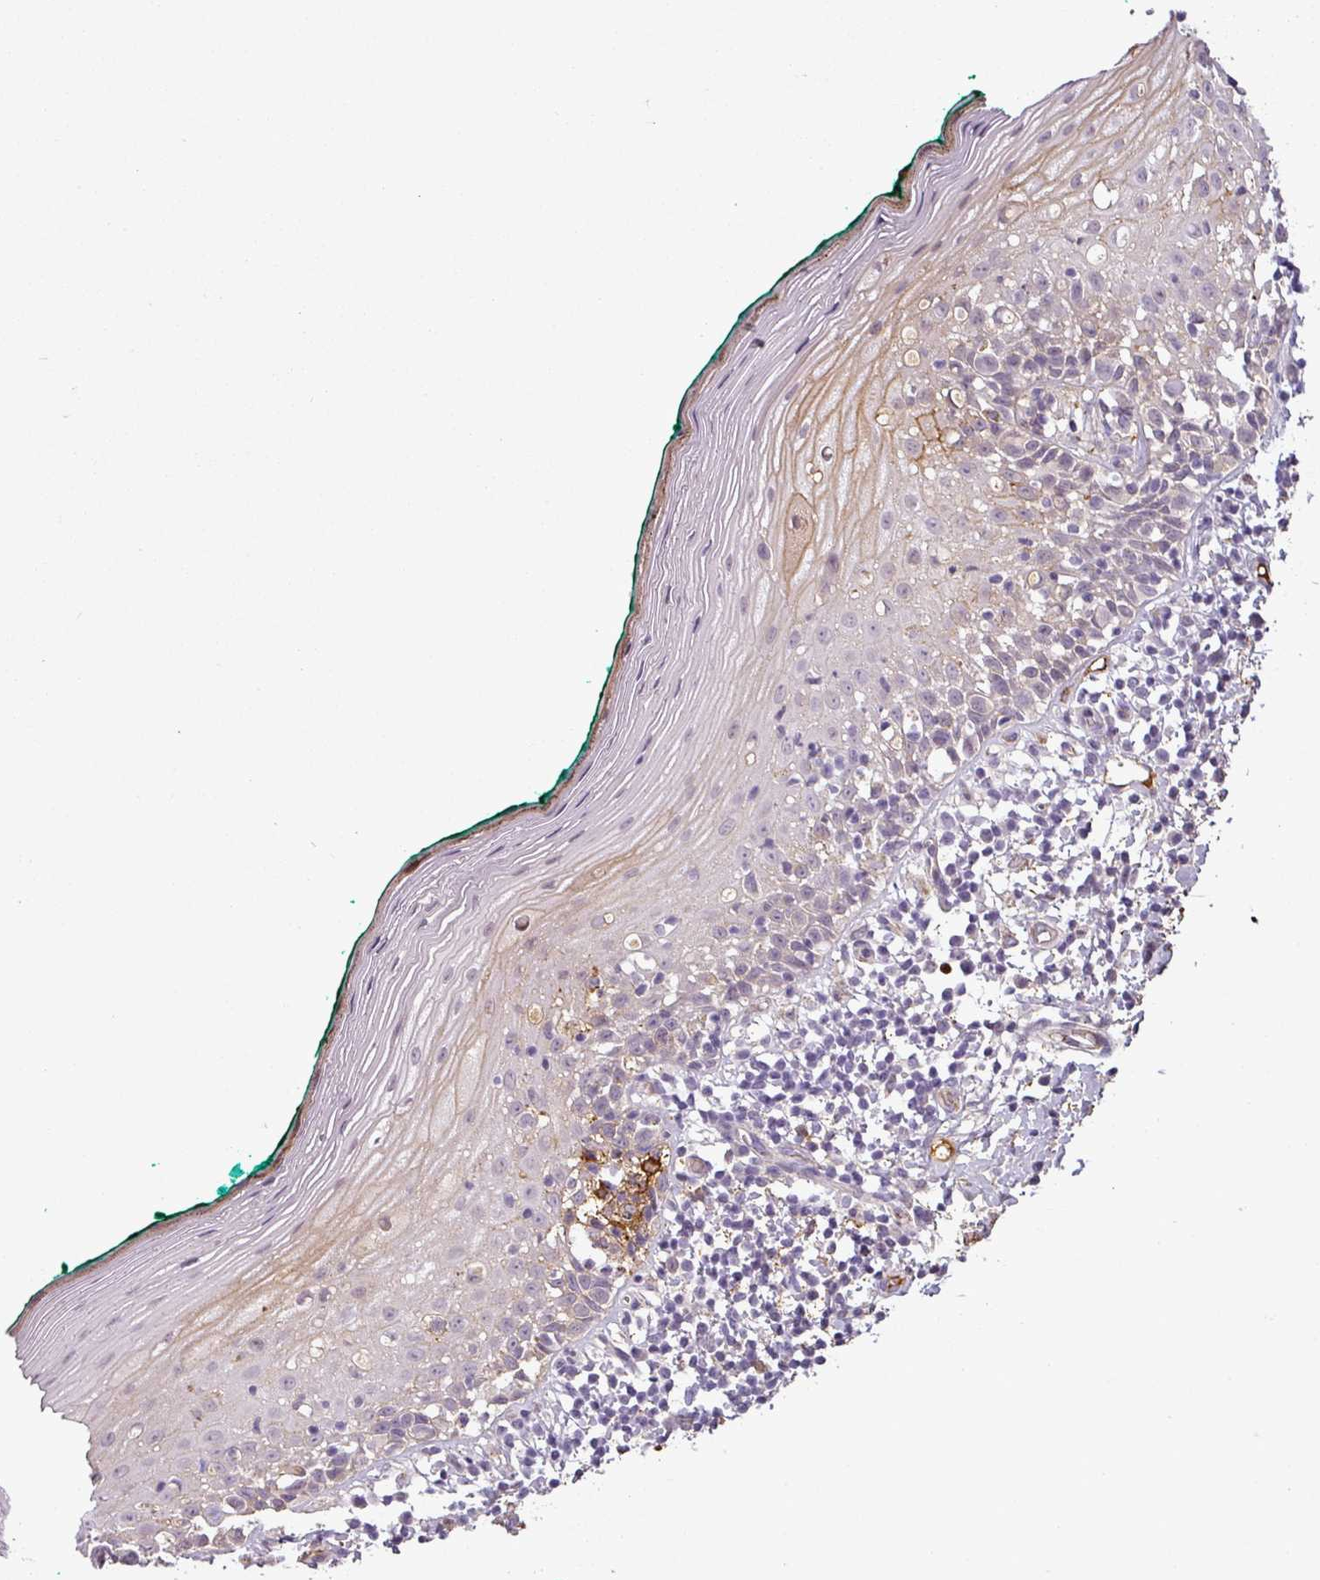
{"staining": {"intensity": "moderate", "quantity": "25%-75%", "location": "cytoplasmic/membranous"}, "tissue": "oral mucosa", "cell_type": "Squamous epithelial cells", "image_type": "normal", "snomed": [{"axis": "morphology", "description": "Normal tissue, NOS"}, {"axis": "topography", "description": "Oral tissue"}], "caption": "Moderate cytoplasmic/membranous expression is identified in about 25%-75% of squamous epithelial cells in benign oral mucosa.", "gene": "APOC1", "patient": {"sex": "female", "age": 83}}